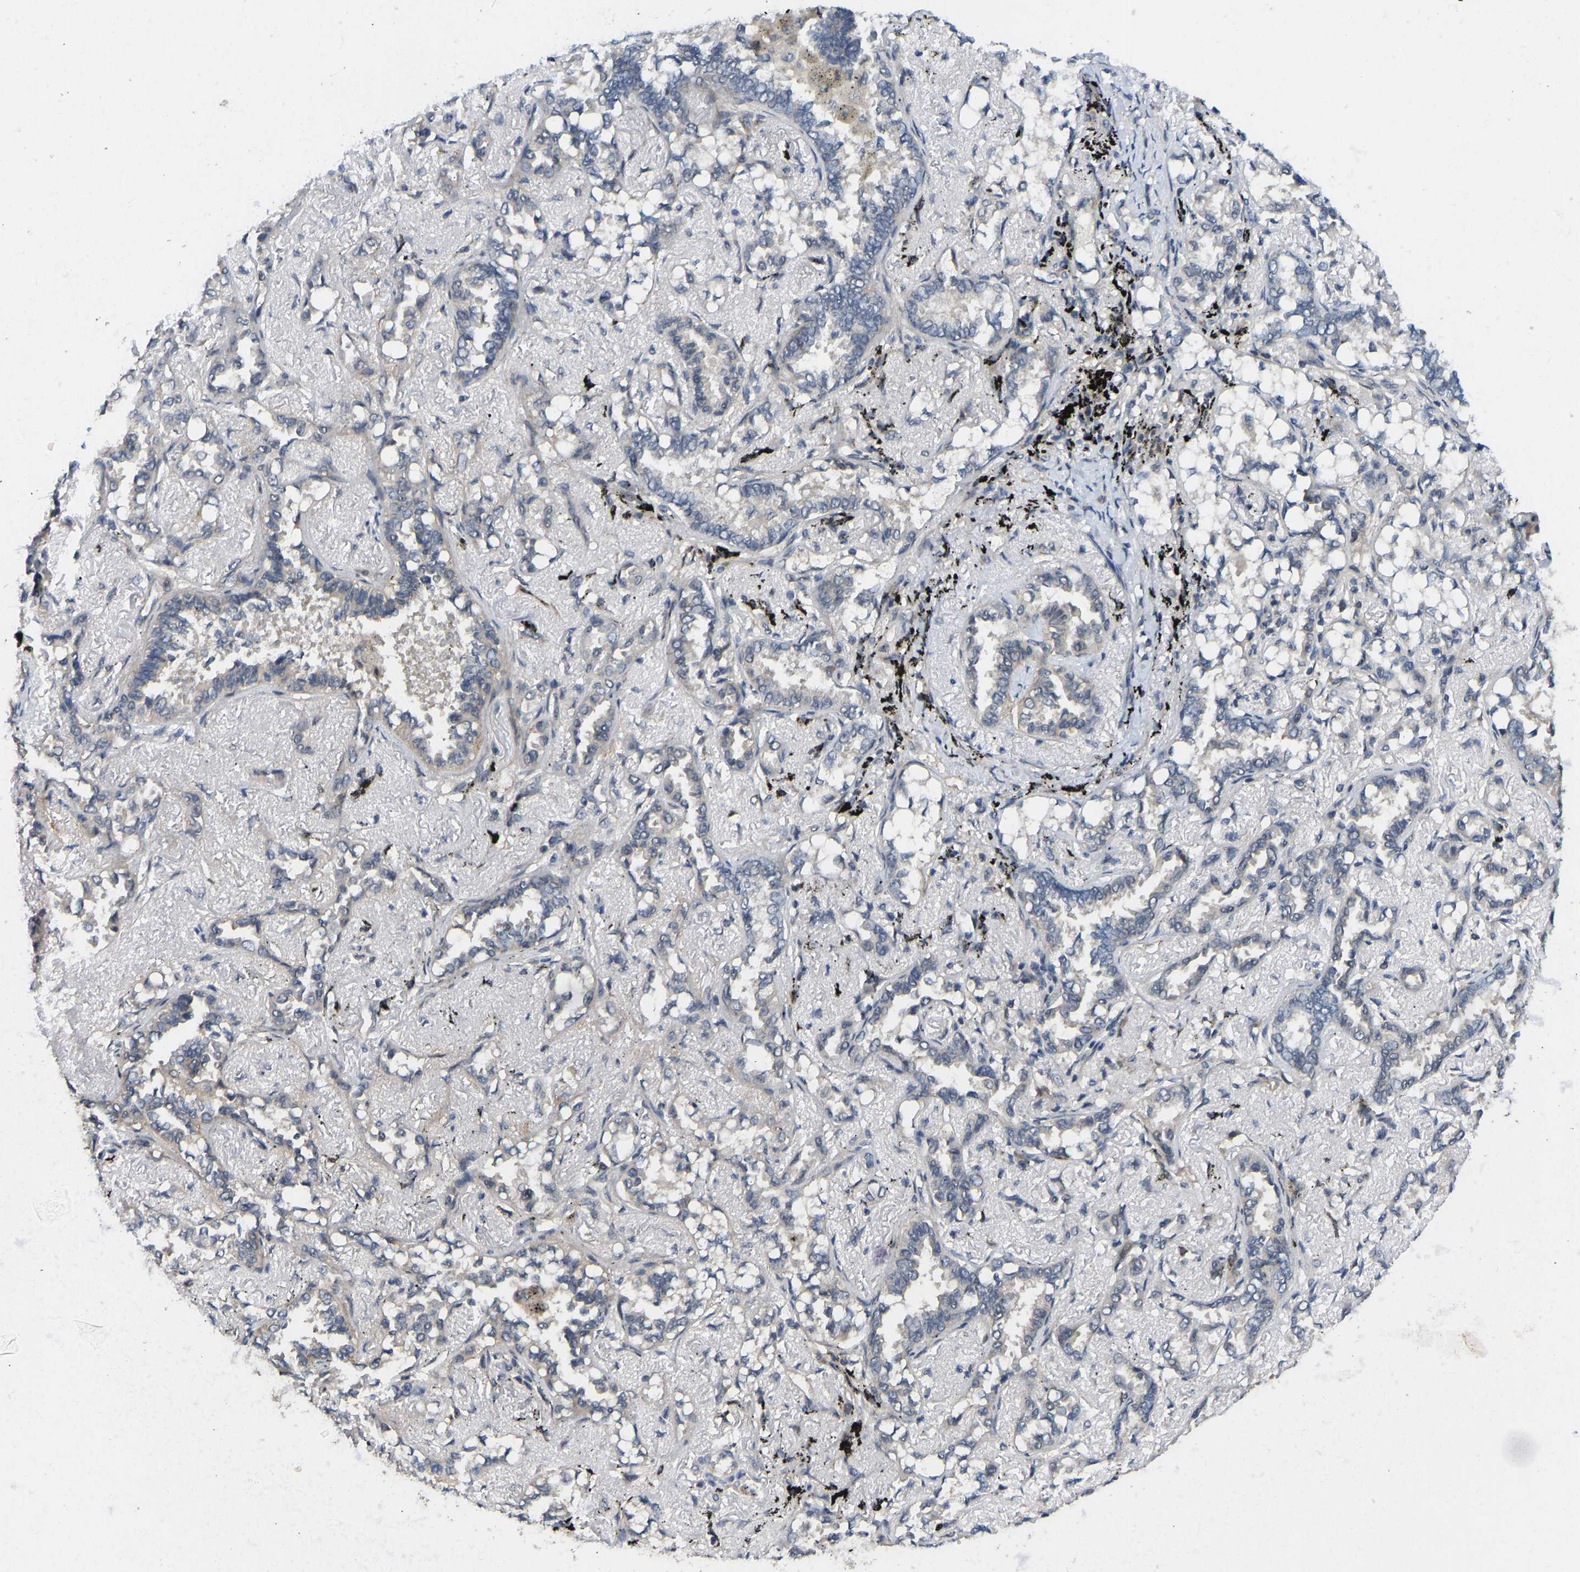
{"staining": {"intensity": "negative", "quantity": "none", "location": "none"}, "tissue": "lung cancer", "cell_type": "Tumor cells", "image_type": "cancer", "snomed": [{"axis": "morphology", "description": "Adenocarcinoma, NOS"}, {"axis": "topography", "description": "Lung"}], "caption": "Immunohistochemistry photomicrograph of lung cancer stained for a protein (brown), which shows no positivity in tumor cells.", "gene": "NDRG3", "patient": {"sex": "male", "age": 59}}